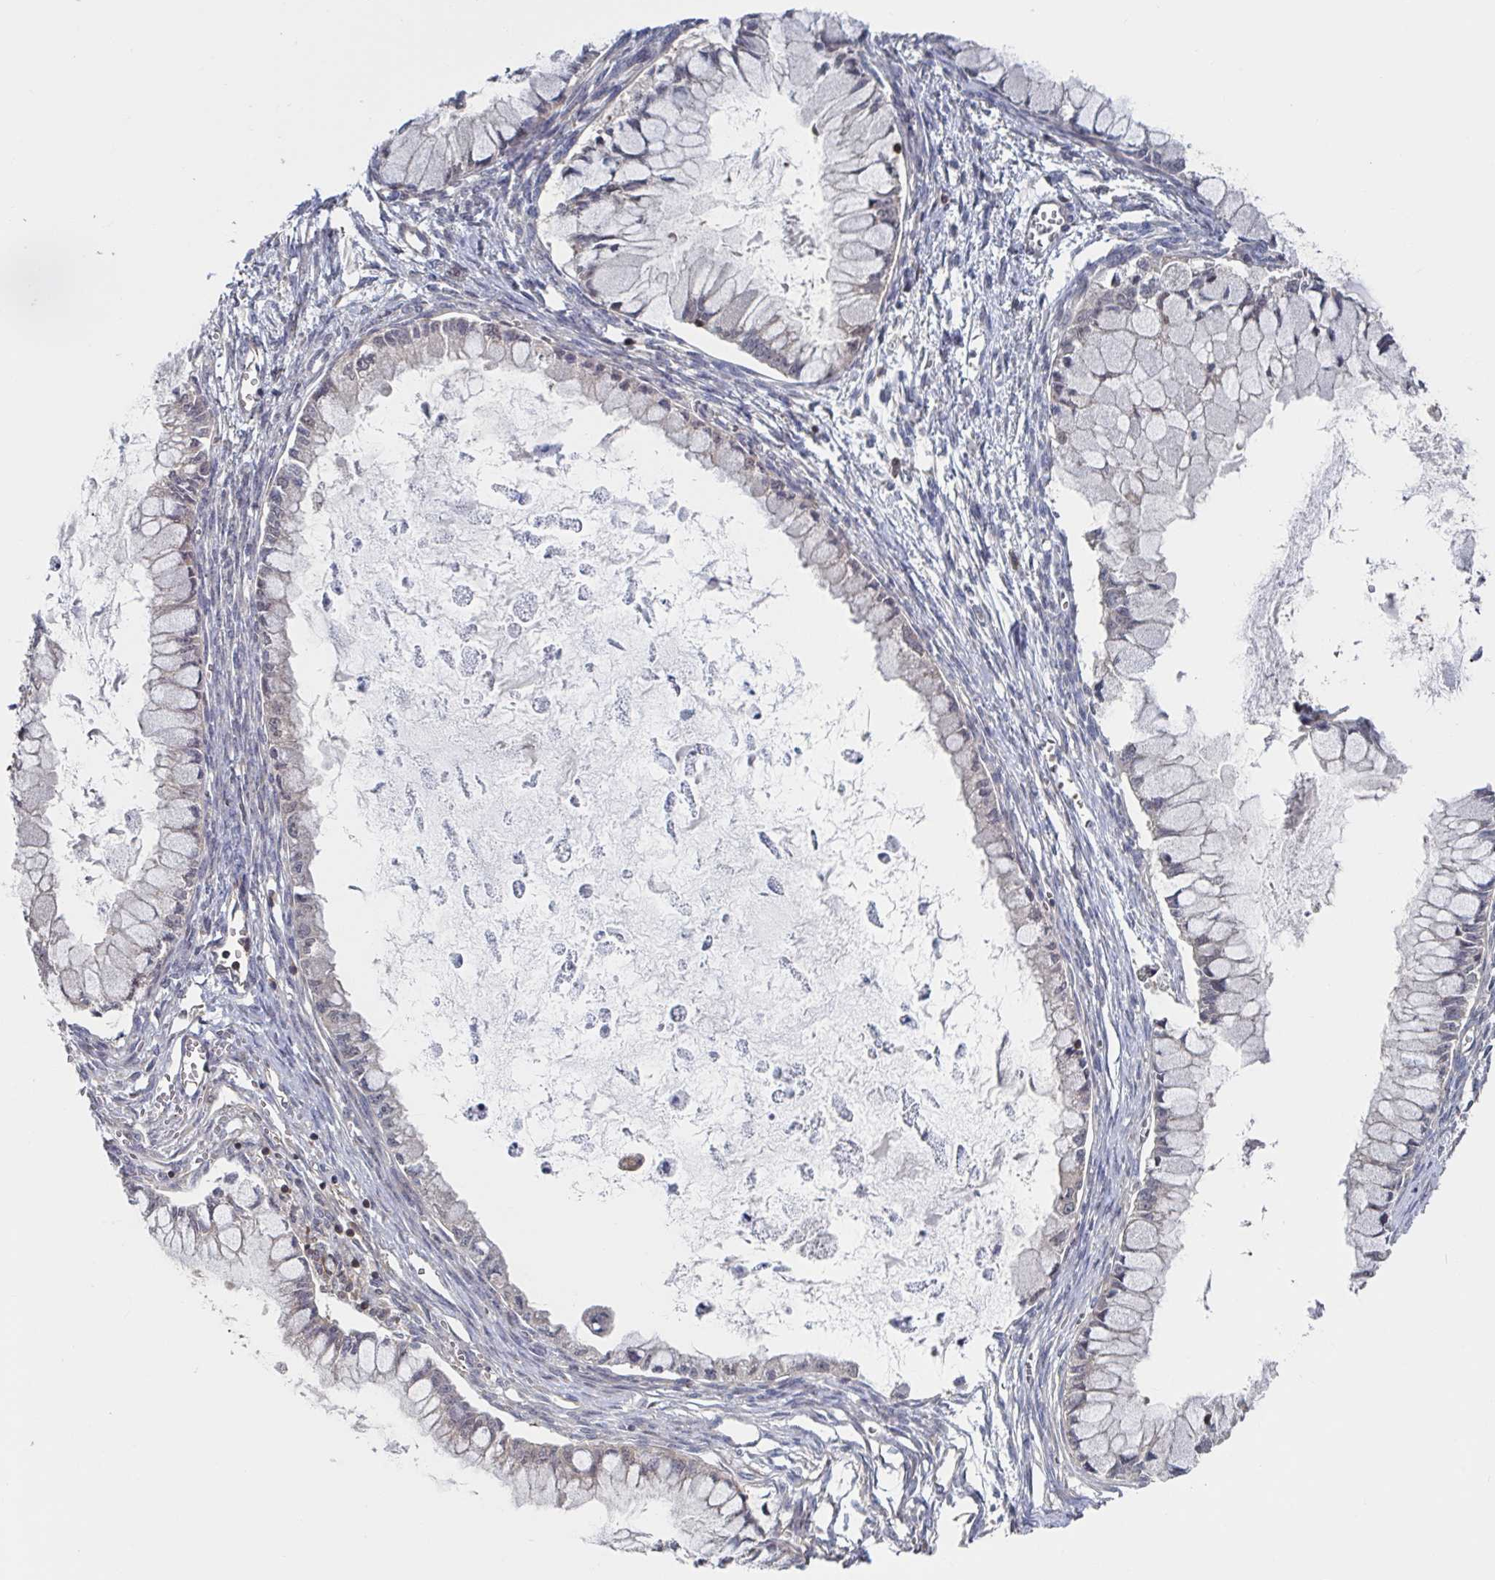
{"staining": {"intensity": "negative", "quantity": "none", "location": "none"}, "tissue": "ovarian cancer", "cell_type": "Tumor cells", "image_type": "cancer", "snomed": [{"axis": "morphology", "description": "Cystadenocarcinoma, mucinous, NOS"}, {"axis": "topography", "description": "Ovary"}], "caption": "This is a micrograph of immunohistochemistry (IHC) staining of ovarian cancer, which shows no staining in tumor cells.", "gene": "DHRS12", "patient": {"sex": "female", "age": 34}}